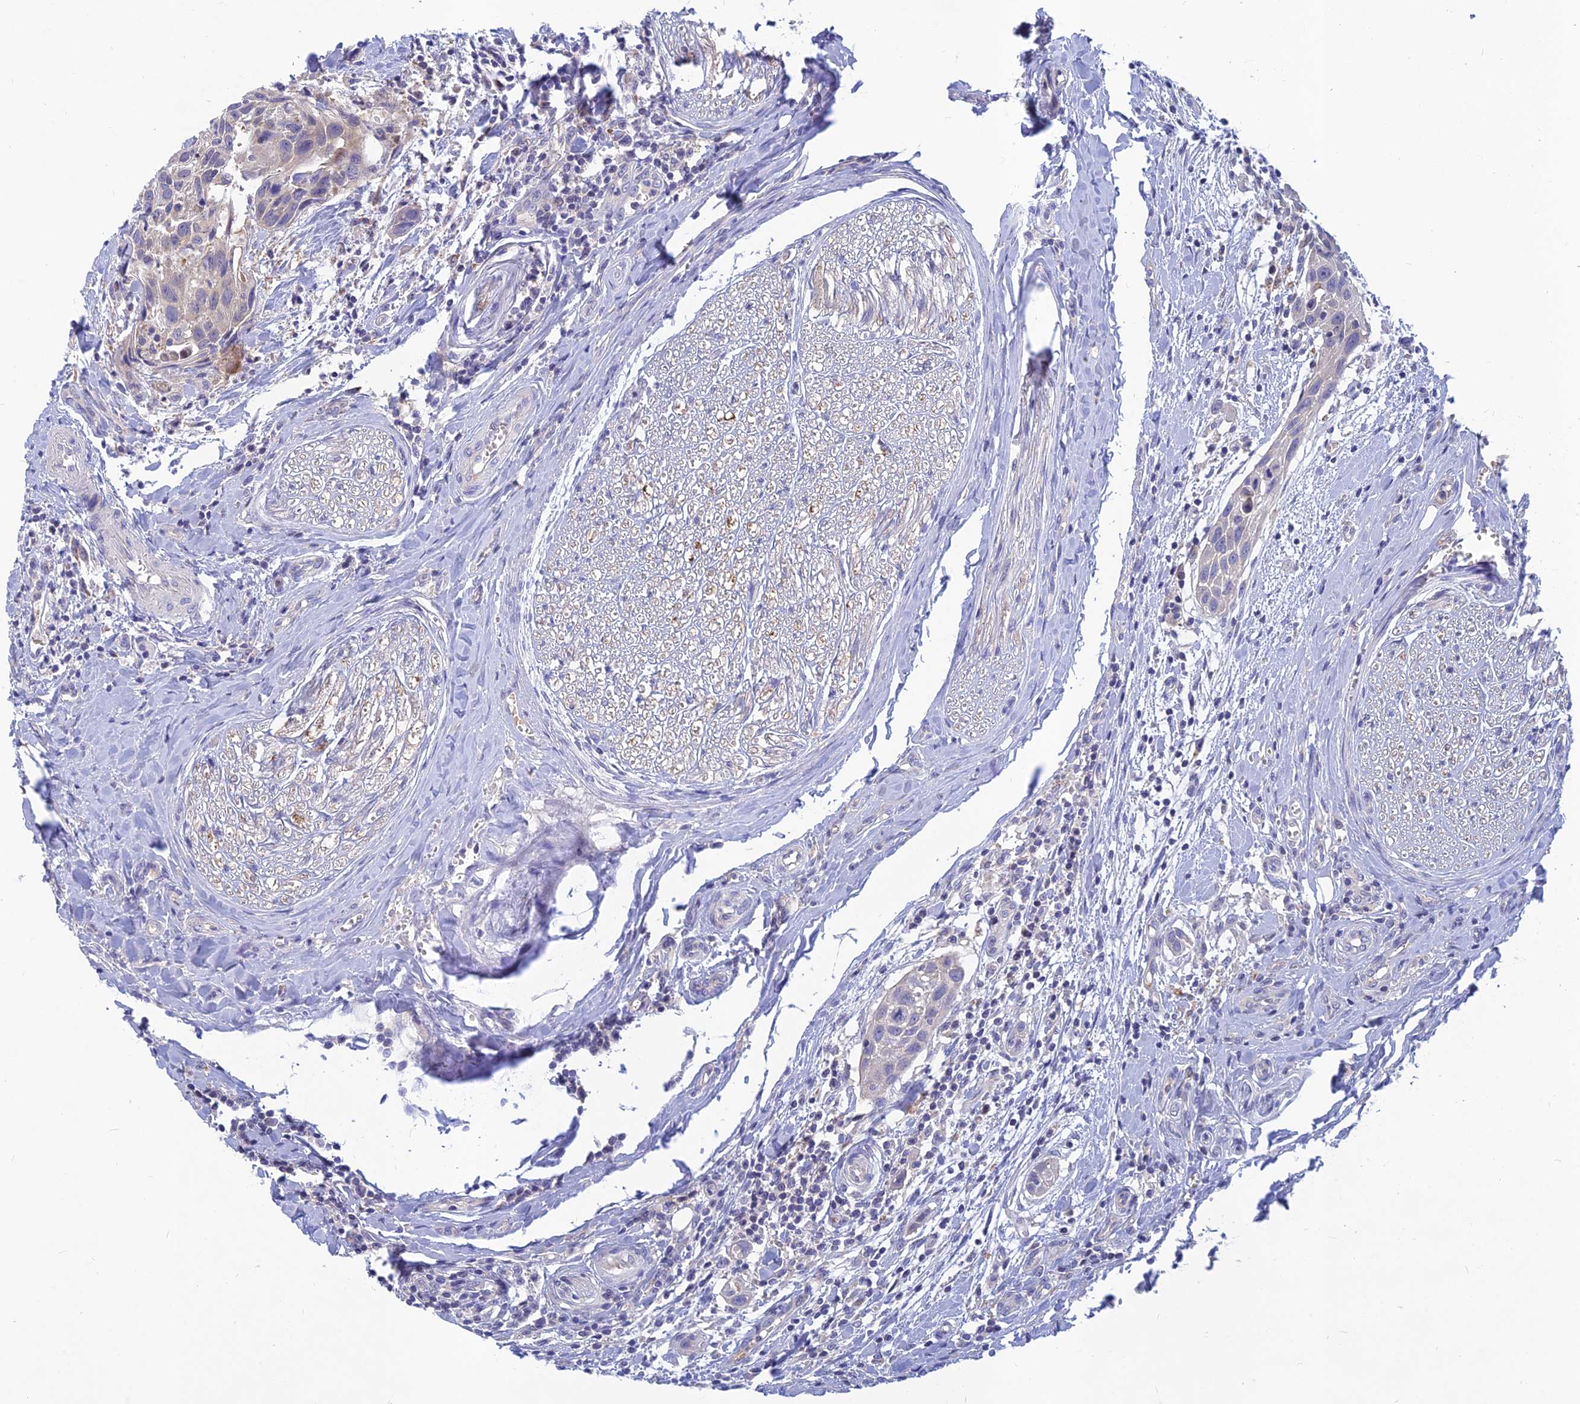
{"staining": {"intensity": "negative", "quantity": "none", "location": "none"}, "tissue": "head and neck cancer", "cell_type": "Tumor cells", "image_type": "cancer", "snomed": [{"axis": "morphology", "description": "Squamous cell carcinoma, NOS"}, {"axis": "topography", "description": "Oral tissue"}, {"axis": "topography", "description": "Head-Neck"}], "caption": "This micrograph is of squamous cell carcinoma (head and neck) stained with immunohistochemistry (IHC) to label a protein in brown with the nuclei are counter-stained blue. There is no expression in tumor cells. (Brightfield microscopy of DAB IHC at high magnification).", "gene": "CACNA1B", "patient": {"sex": "female", "age": 50}}